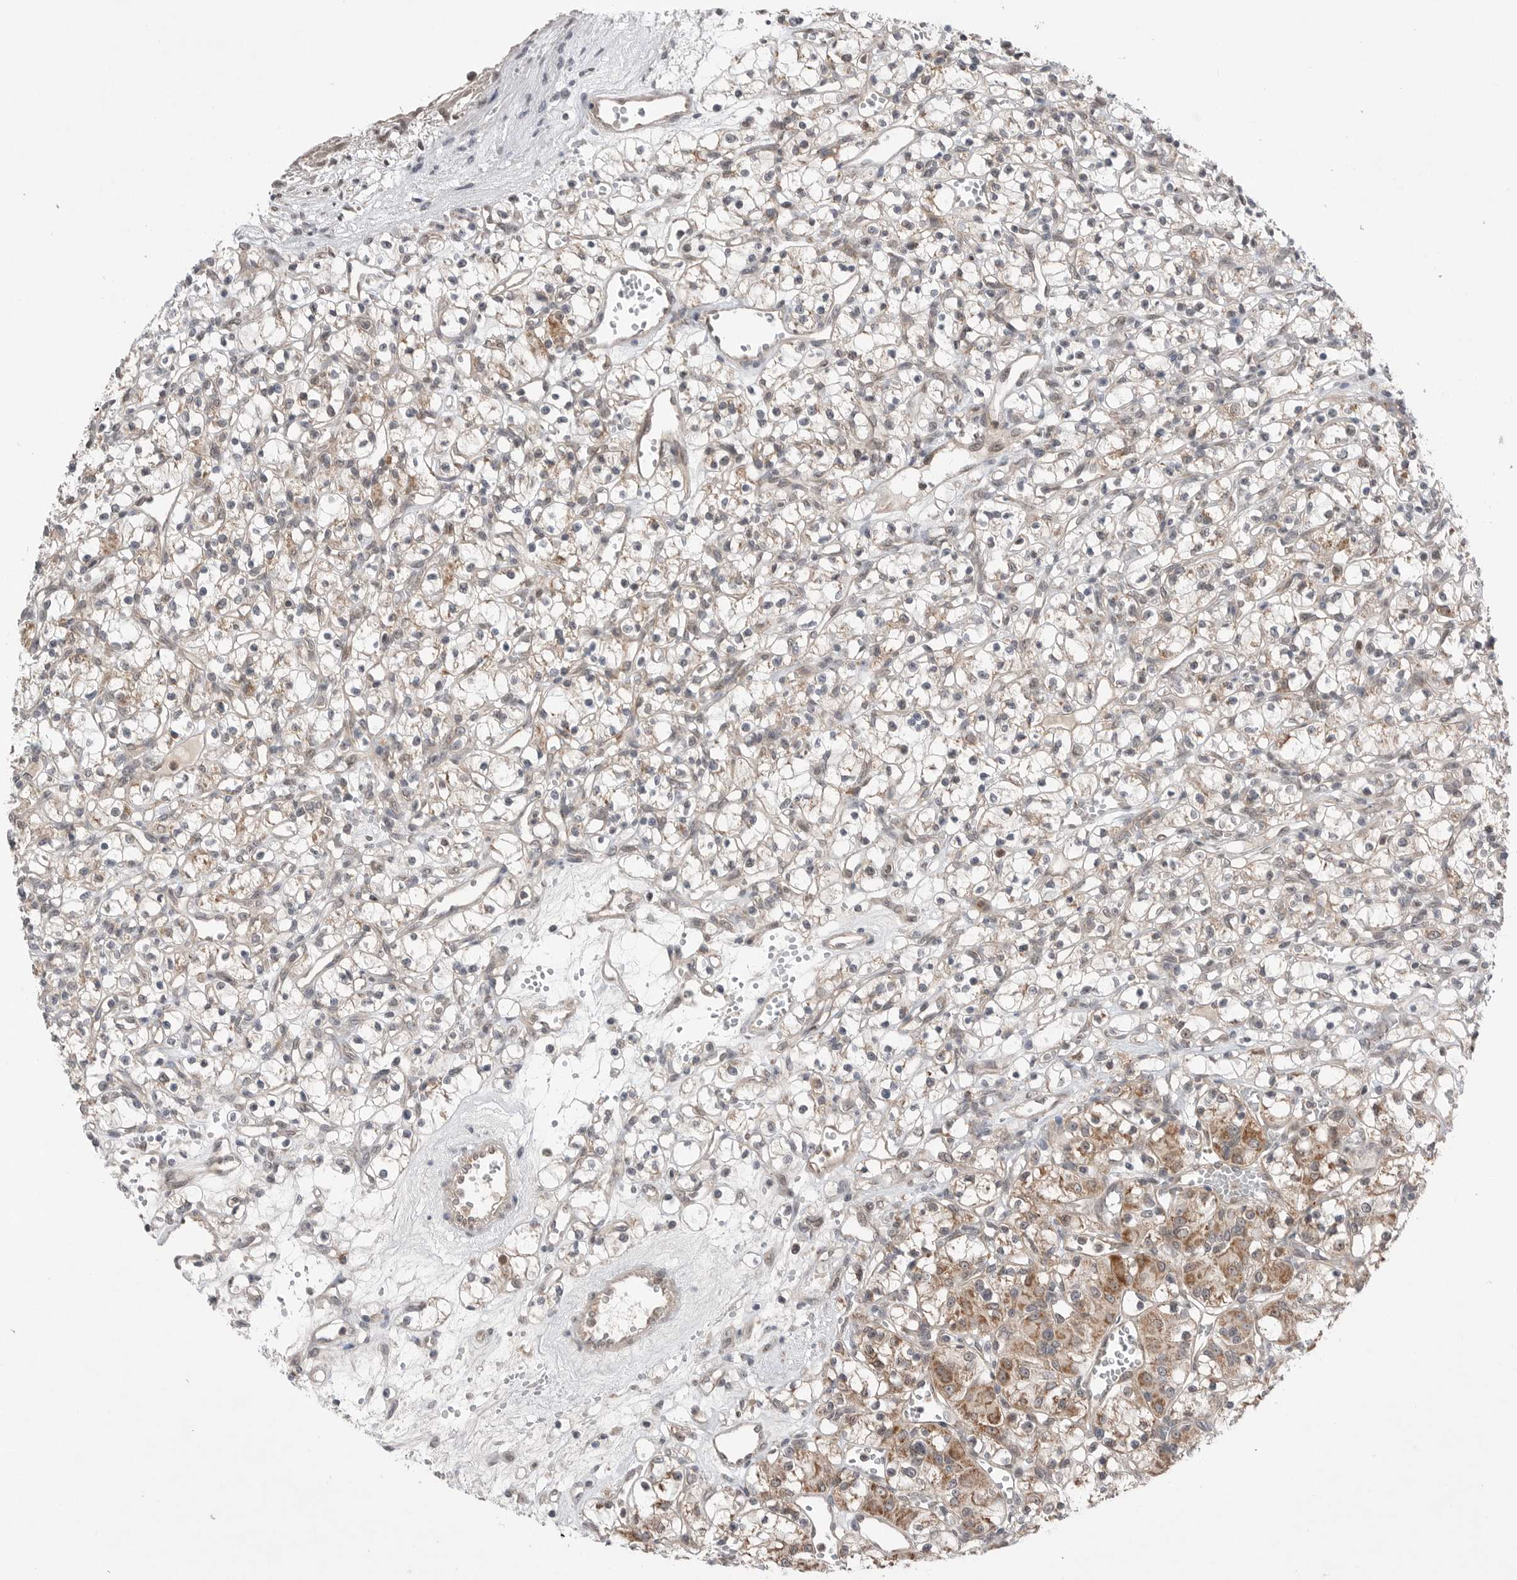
{"staining": {"intensity": "moderate", "quantity": "25%-75%", "location": "cytoplasmic/membranous"}, "tissue": "renal cancer", "cell_type": "Tumor cells", "image_type": "cancer", "snomed": [{"axis": "morphology", "description": "Adenocarcinoma, NOS"}, {"axis": "topography", "description": "Kidney"}], "caption": "Protein expression analysis of human renal cancer reveals moderate cytoplasmic/membranous expression in approximately 25%-75% of tumor cells.", "gene": "NTAQ1", "patient": {"sex": "female", "age": 59}}